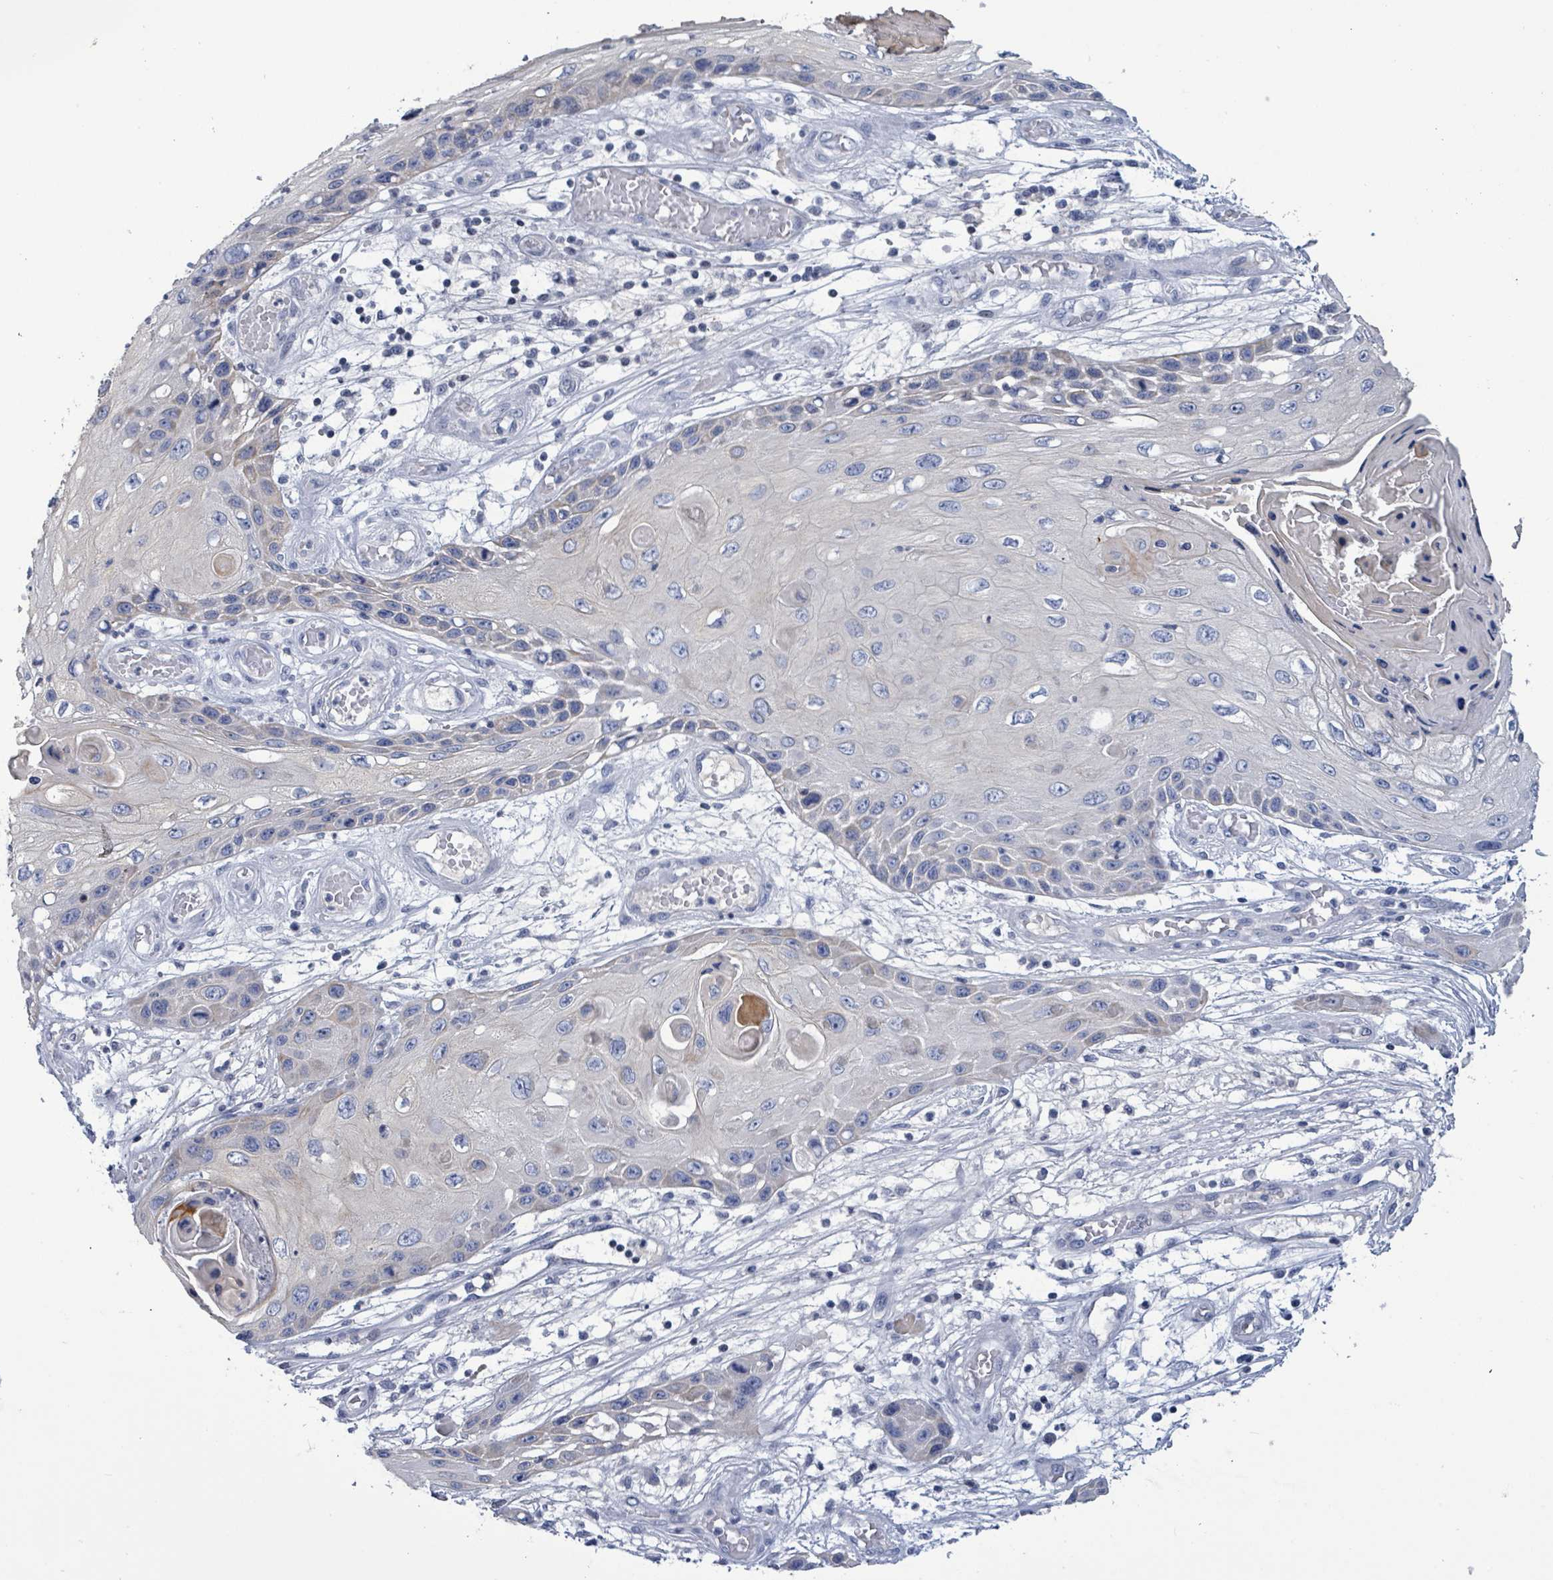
{"staining": {"intensity": "negative", "quantity": "none", "location": "none"}, "tissue": "skin cancer", "cell_type": "Tumor cells", "image_type": "cancer", "snomed": [{"axis": "morphology", "description": "Squamous cell carcinoma, NOS"}, {"axis": "topography", "description": "Skin"}, {"axis": "topography", "description": "Vulva"}], "caption": "Immunohistochemistry micrograph of human skin cancer (squamous cell carcinoma) stained for a protein (brown), which demonstrates no staining in tumor cells.", "gene": "NTN3", "patient": {"sex": "female", "age": 44}}